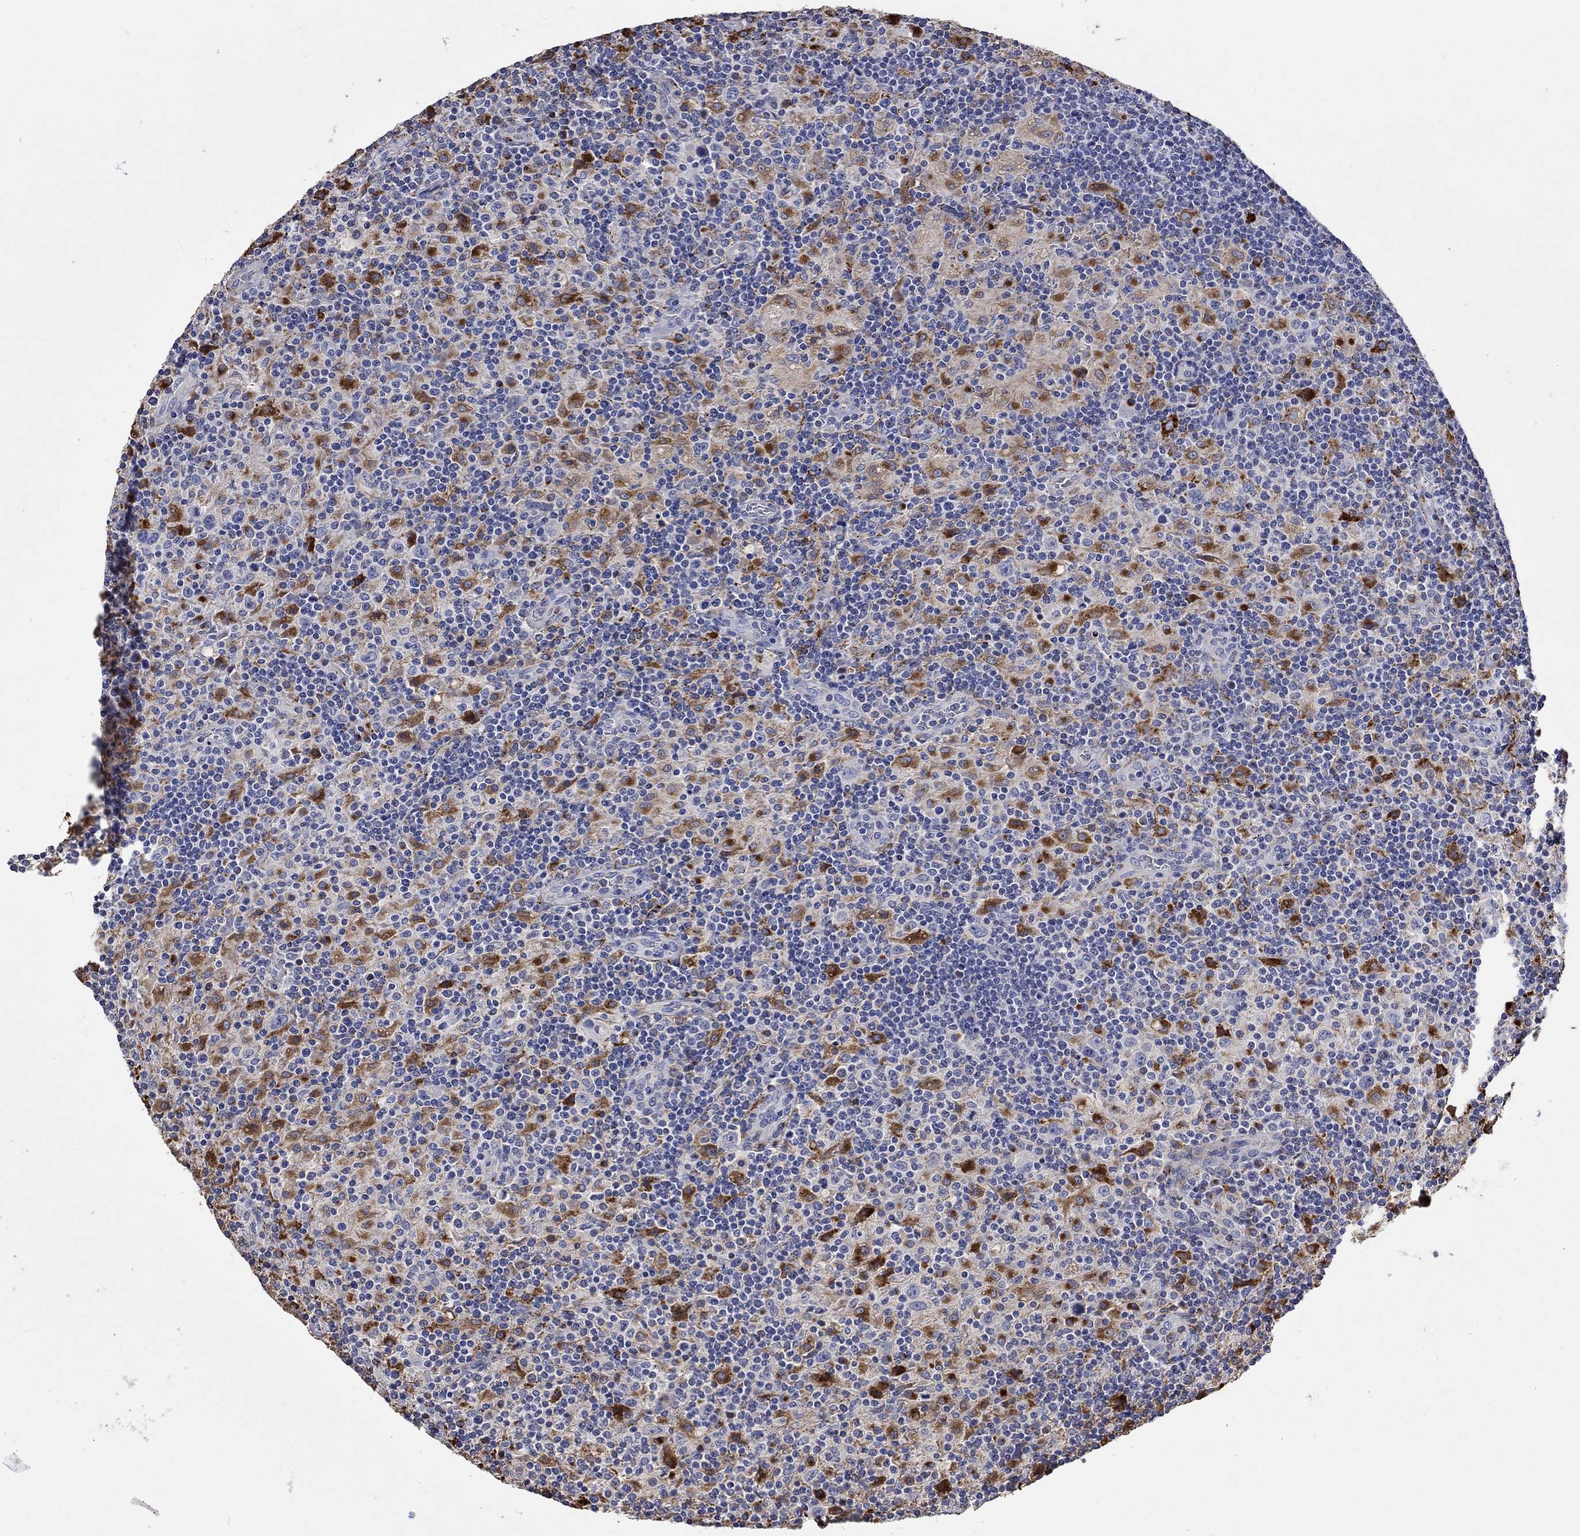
{"staining": {"intensity": "negative", "quantity": "none", "location": "none"}, "tissue": "lymphoma", "cell_type": "Tumor cells", "image_type": "cancer", "snomed": [{"axis": "morphology", "description": "Hodgkin's disease, NOS"}, {"axis": "topography", "description": "Lymph node"}], "caption": "Tumor cells show no significant staining in Hodgkin's disease.", "gene": "CTSB", "patient": {"sex": "male", "age": 70}}